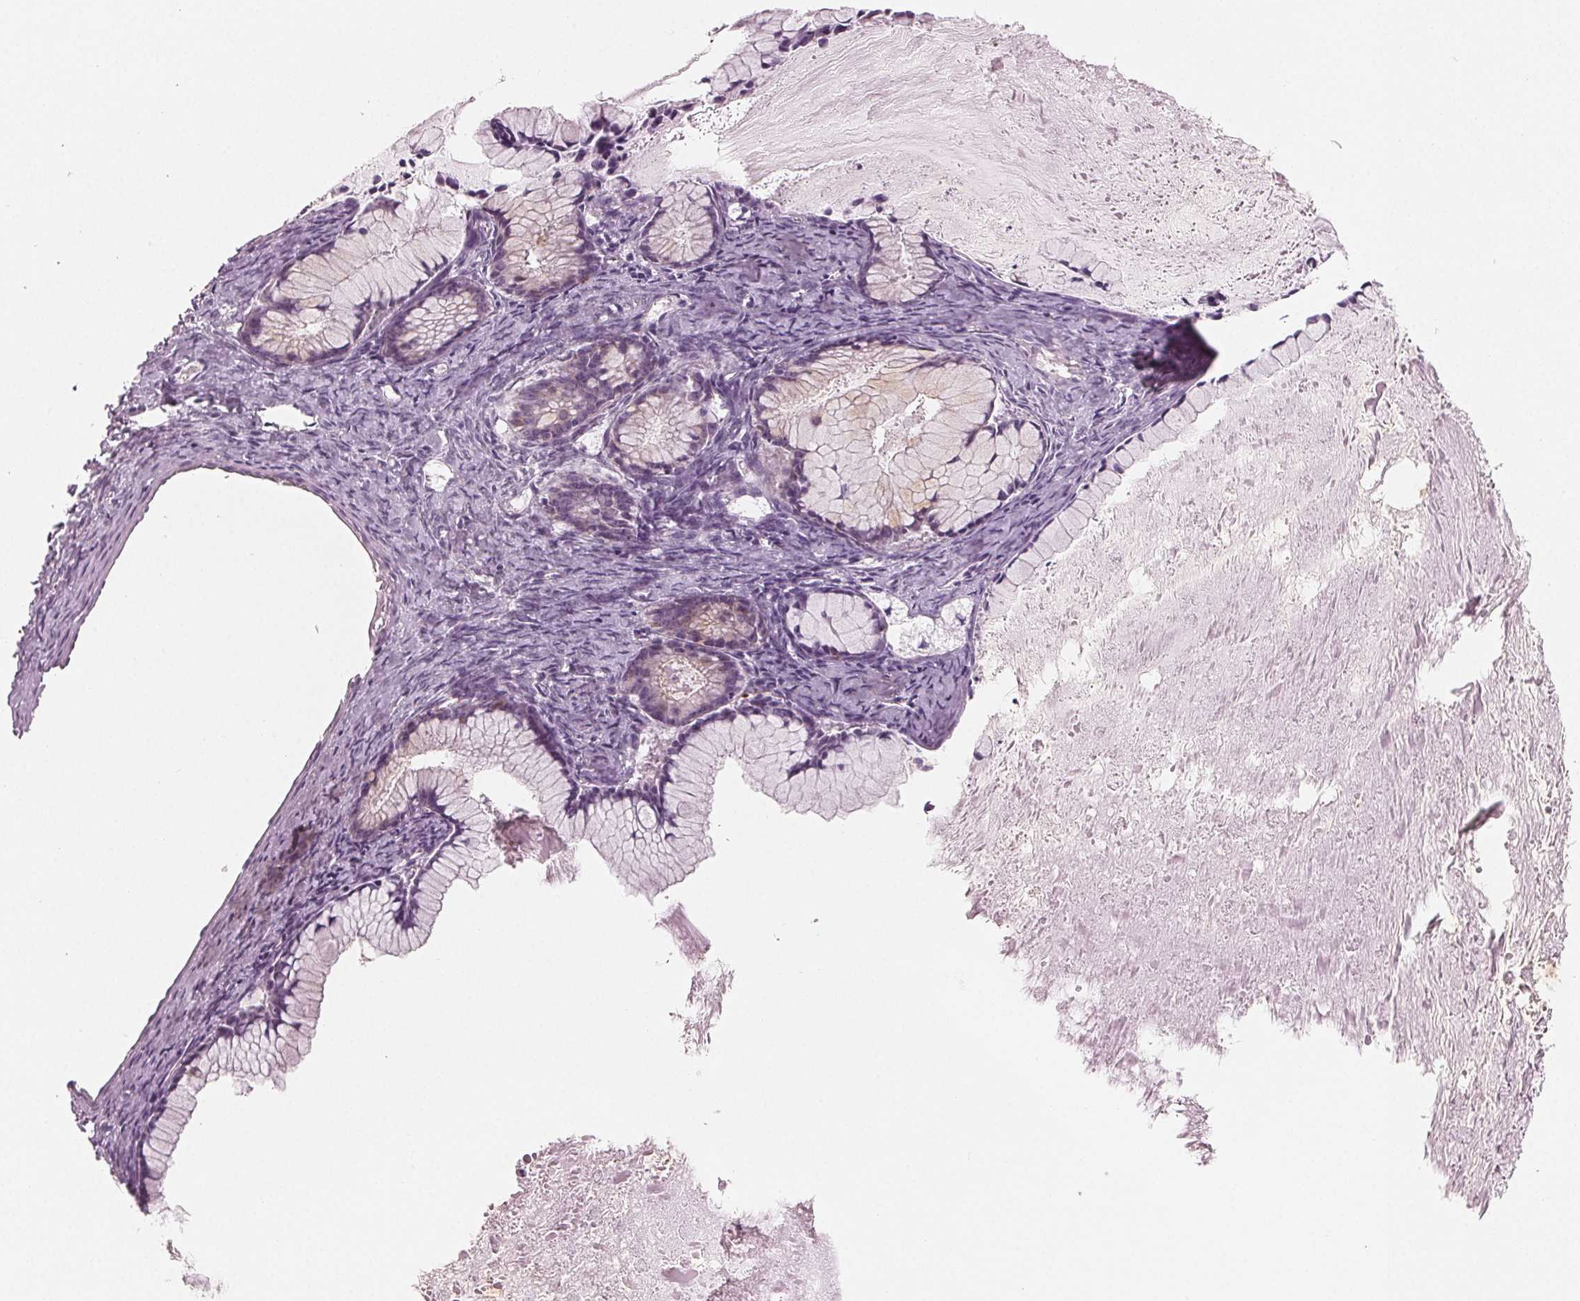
{"staining": {"intensity": "negative", "quantity": "none", "location": "none"}, "tissue": "ovarian cancer", "cell_type": "Tumor cells", "image_type": "cancer", "snomed": [{"axis": "morphology", "description": "Cystadenocarcinoma, mucinous, NOS"}, {"axis": "topography", "description": "Ovary"}], "caption": "This is an IHC histopathology image of ovarian cancer. There is no expression in tumor cells.", "gene": "PRAP1", "patient": {"sex": "female", "age": 41}}